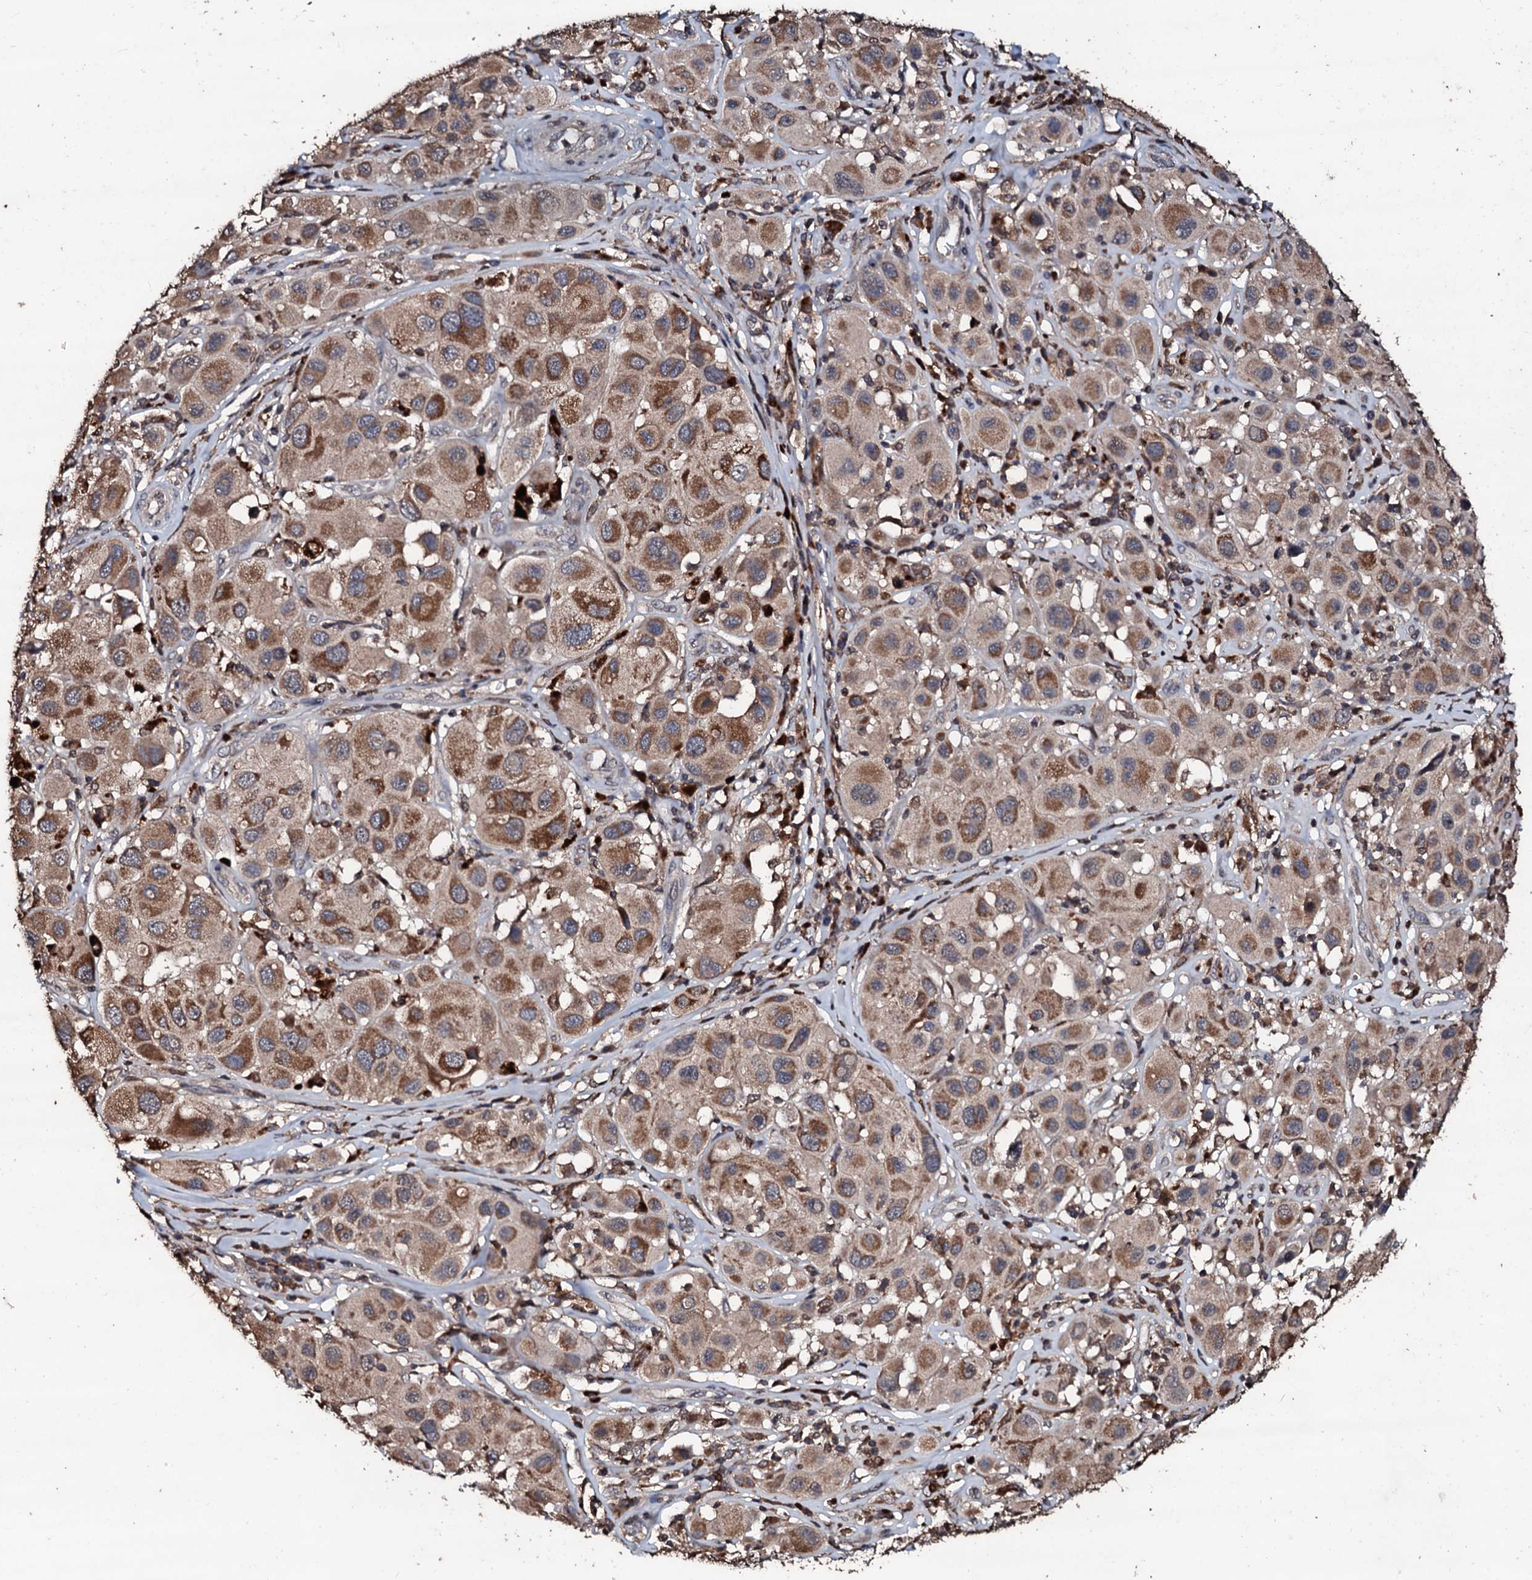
{"staining": {"intensity": "moderate", "quantity": ">75%", "location": "cytoplasmic/membranous"}, "tissue": "melanoma", "cell_type": "Tumor cells", "image_type": "cancer", "snomed": [{"axis": "morphology", "description": "Malignant melanoma, Metastatic site"}, {"axis": "topography", "description": "Skin"}], "caption": "Approximately >75% of tumor cells in melanoma display moderate cytoplasmic/membranous protein staining as visualized by brown immunohistochemical staining.", "gene": "SDHAF2", "patient": {"sex": "male", "age": 41}}